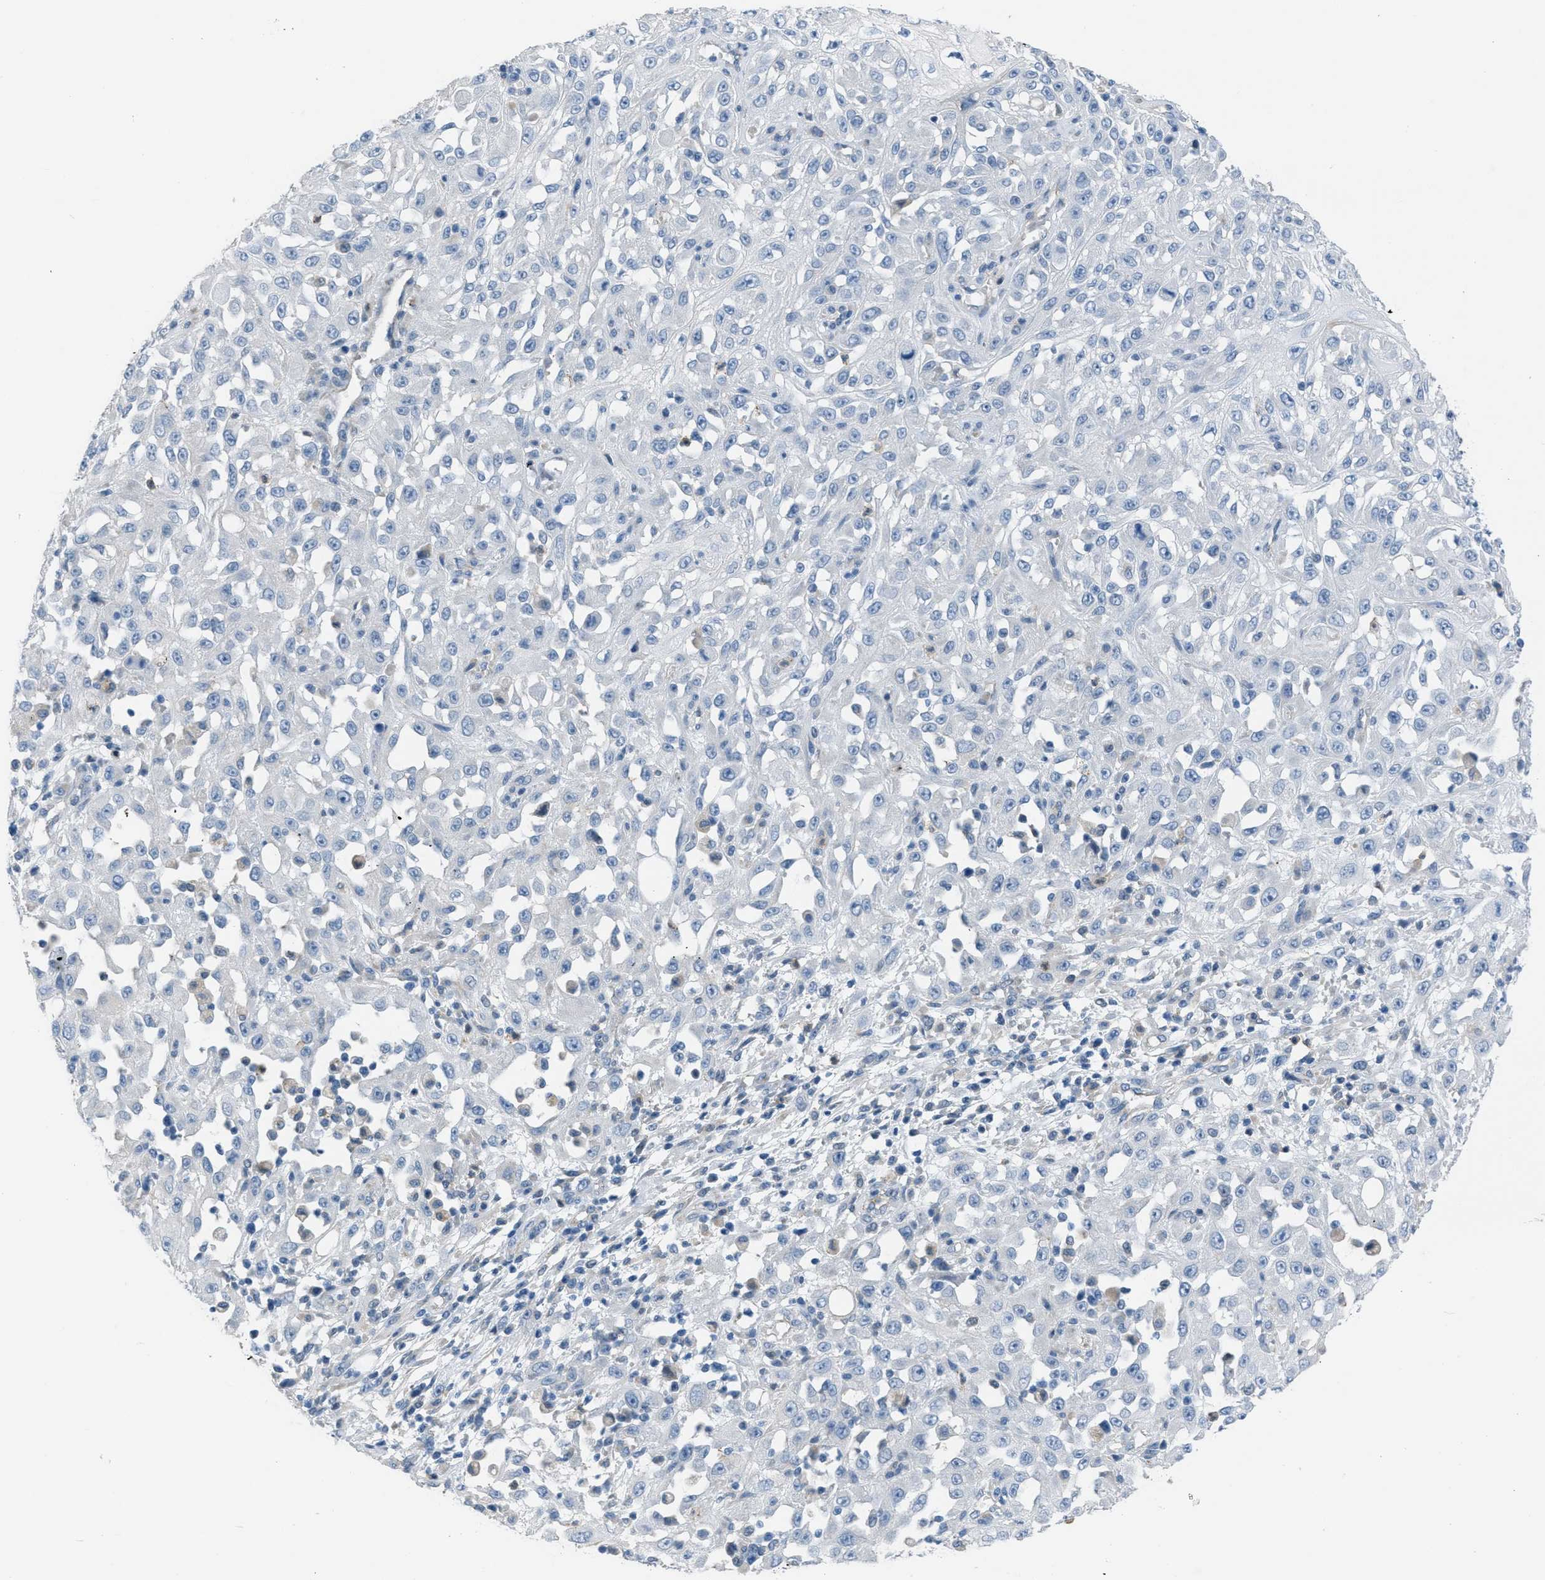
{"staining": {"intensity": "negative", "quantity": "none", "location": "none"}, "tissue": "skin cancer", "cell_type": "Tumor cells", "image_type": "cancer", "snomed": [{"axis": "morphology", "description": "Squamous cell carcinoma, NOS"}, {"axis": "morphology", "description": "Squamous cell carcinoma, metastatic, NOS"}, {"axis": "topography", "description": "Skin"}, {"axis": "topography", "description": "Lymph node"}], "caption": "Tumor cells are negative for protein expression in human metastatic squamous cell carcinoma (skin).", "gene": "CRB3", "patient": {"sex": "male", "age": 75}}